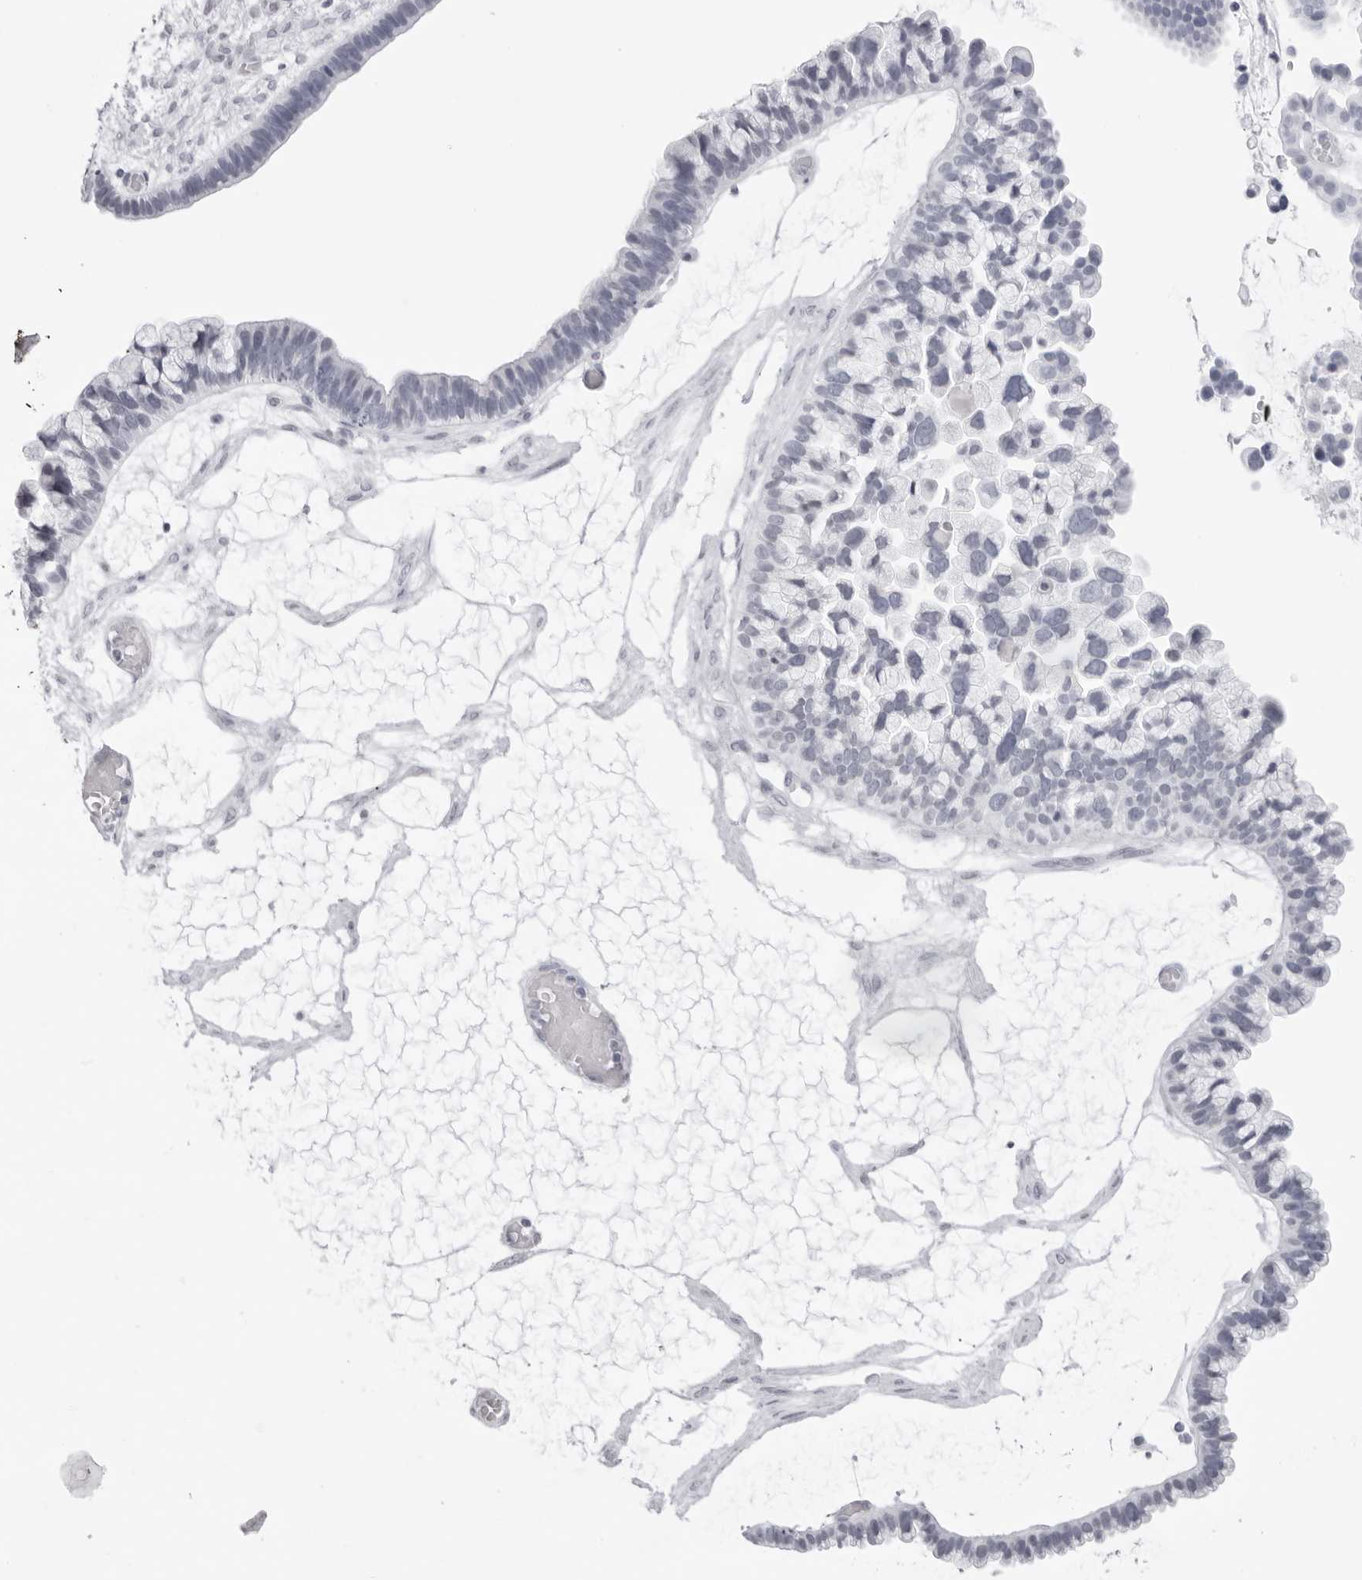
{"staining": {"intensity": "negative", "quantity": "none", "location": "none"}, "tissue": "ovarian cancer", "cell_type": "Tumor cells", "image_type": "cancer", "snomed": [{"axis": "morphology", "description": "Cystadenocarcinoma, serous, NOS"}, {"axis": "topography", "description": "Ovary"}], "caption": "A photomicrograph of human ovarian cancer is negative for staining in tumor cells.", "gene": "KLK12", "patient": {"sex": "female", "age": 56}}